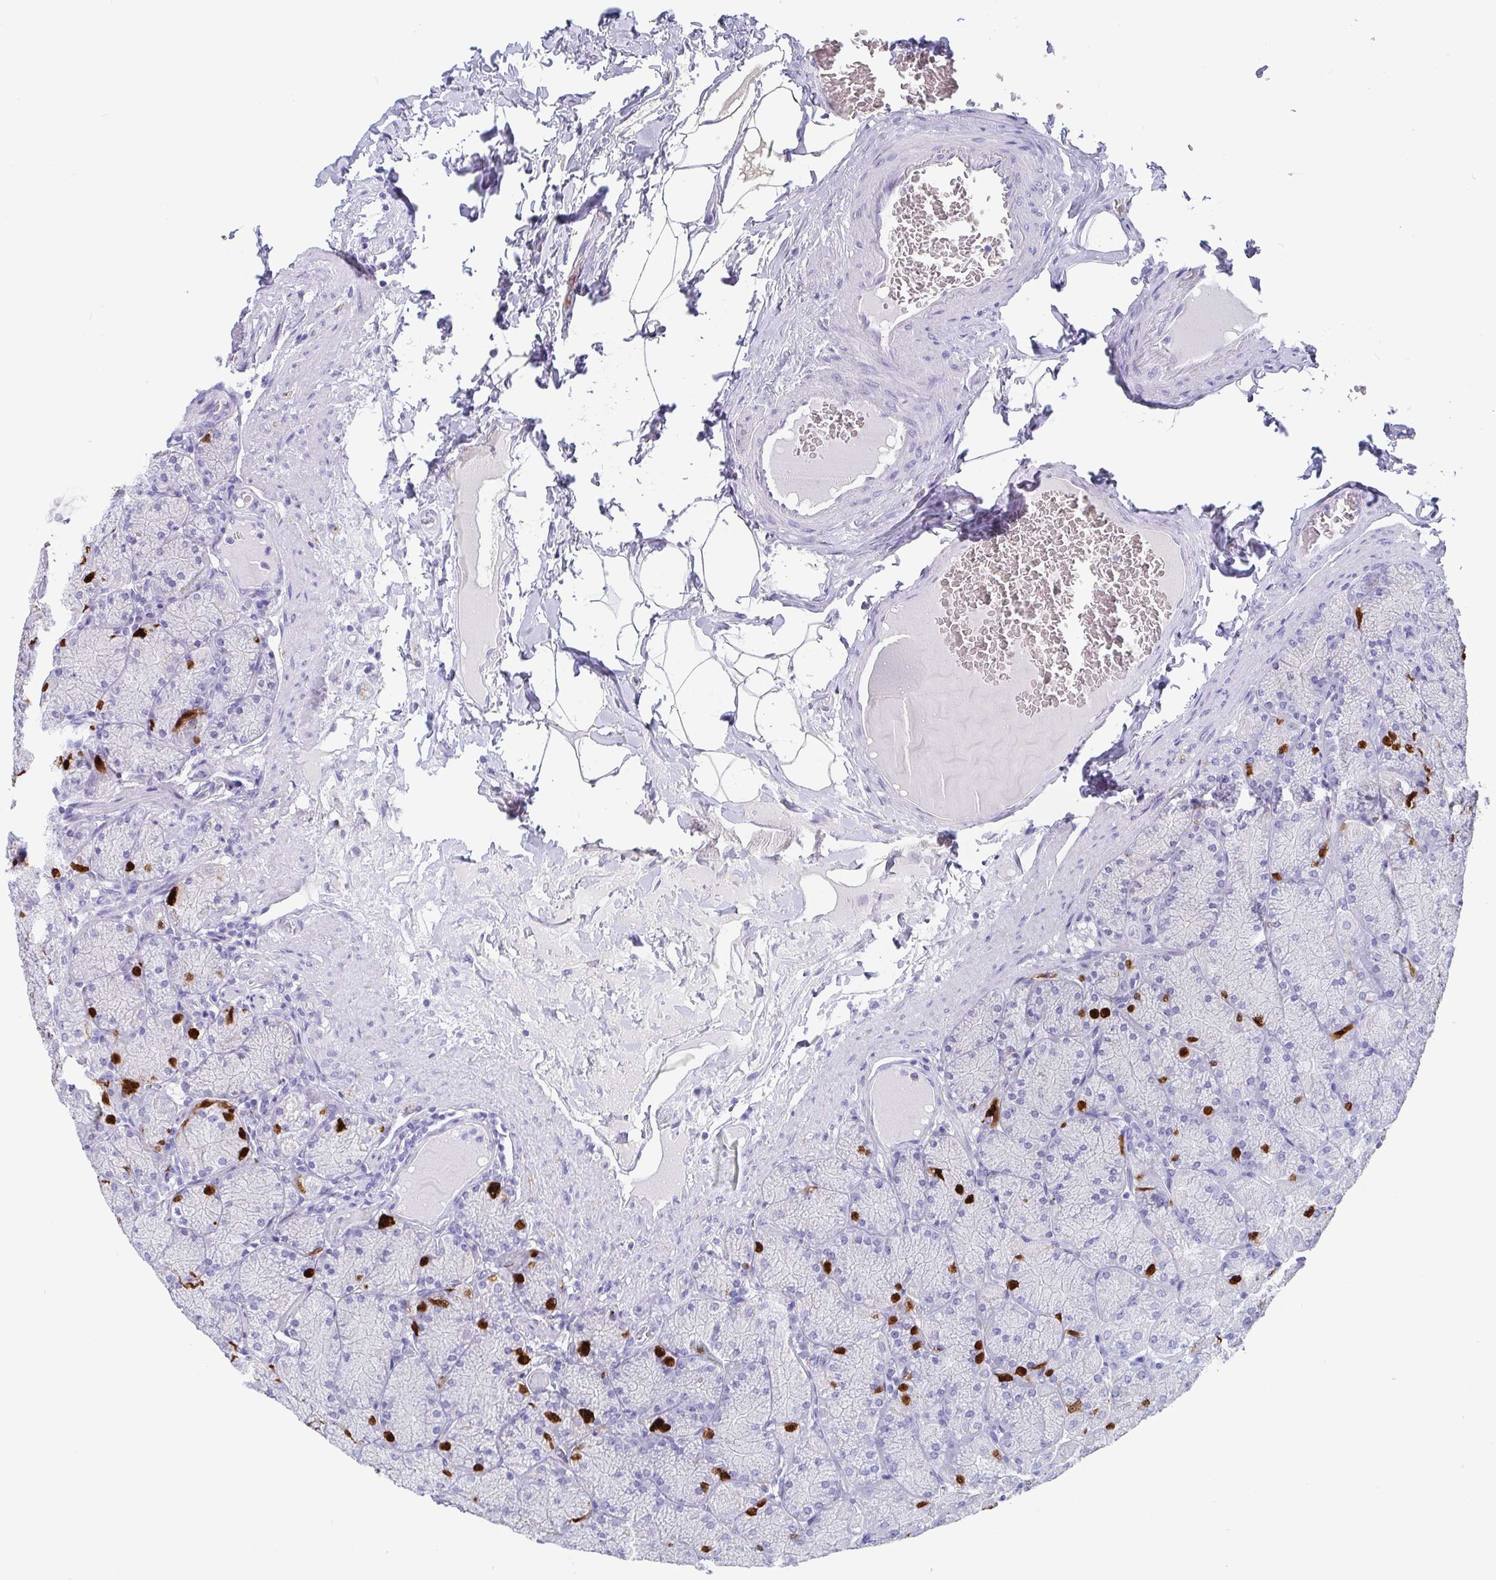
{"staining": {"intensity": "strong", "quantity": "<25%", "location": "cytoplasmic/membranous,nuclear"}, "tissue": "stomach", "cell_type": "Glandular cells", "image_type": "normal", "snomed": [{"axis": "morphology", "description": "Normal tissue, NOS"}, {"axis": "topography", "description": "Stomach, upper"}], "caption": "Immunohistochemistry (IHC) (DAB) staining of unremarkable human stomach exhibits strong cytoplasmic/membranous,nuclear protein expression in approximately <25% of glandular cells.", "gene": "SCGN", "patient": {"sex": "female", "age": 56}}